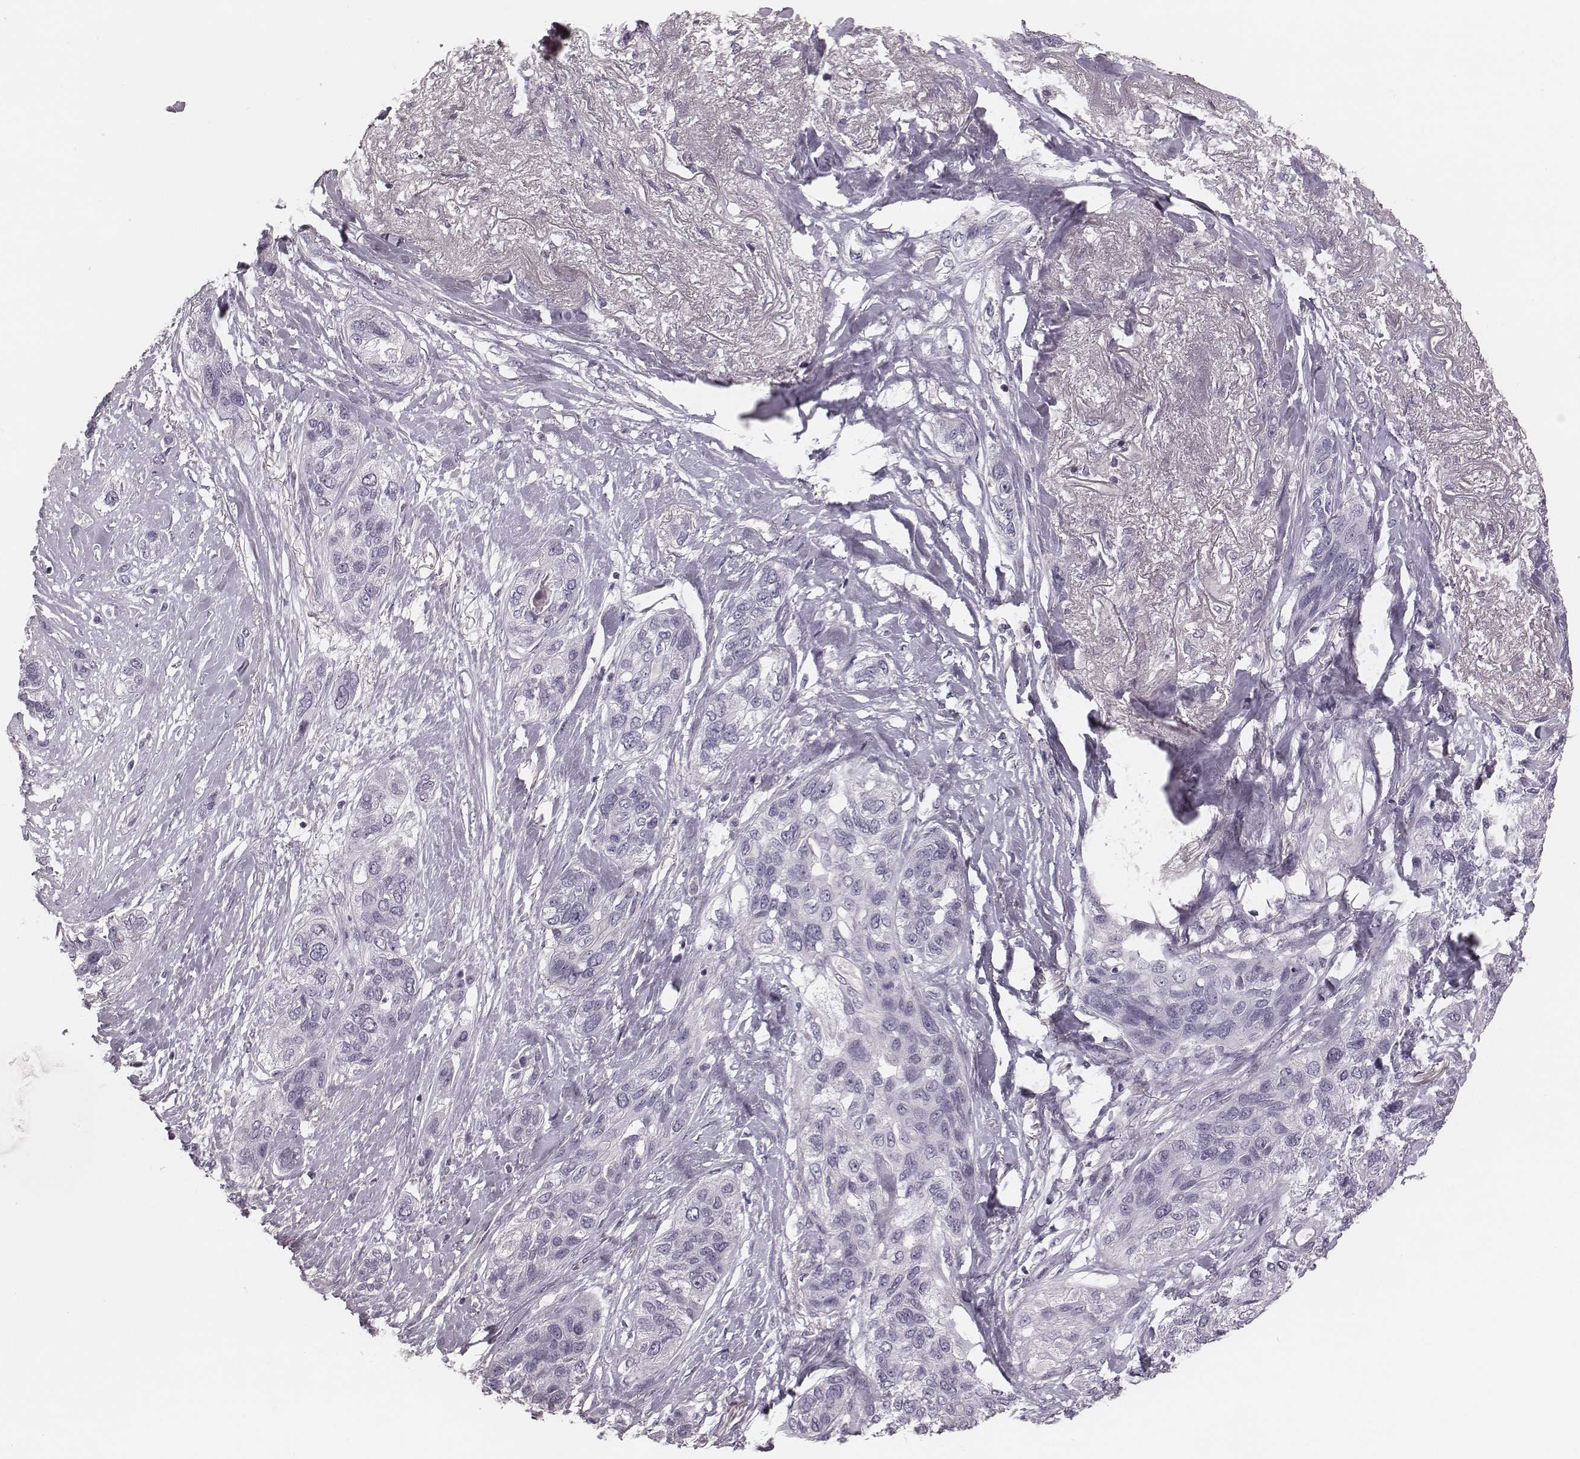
{"staining": {"intensity": "negative", "quantity": "none", "location": "none"}, "tissue": "lung cancer", "cell_type": "Tumor cells", "image_type": "cancer", "snomed": [{"axis": "morphology", "description": "Squamous cell carcinoma, NOS"}, {"axis": "topography", "description": "Lung"}], "caption": "The image displays no significant staining in tumor cells of lung cancer.", "gene": "S100Z", "patient": {"sex": "female", "age": 70}}